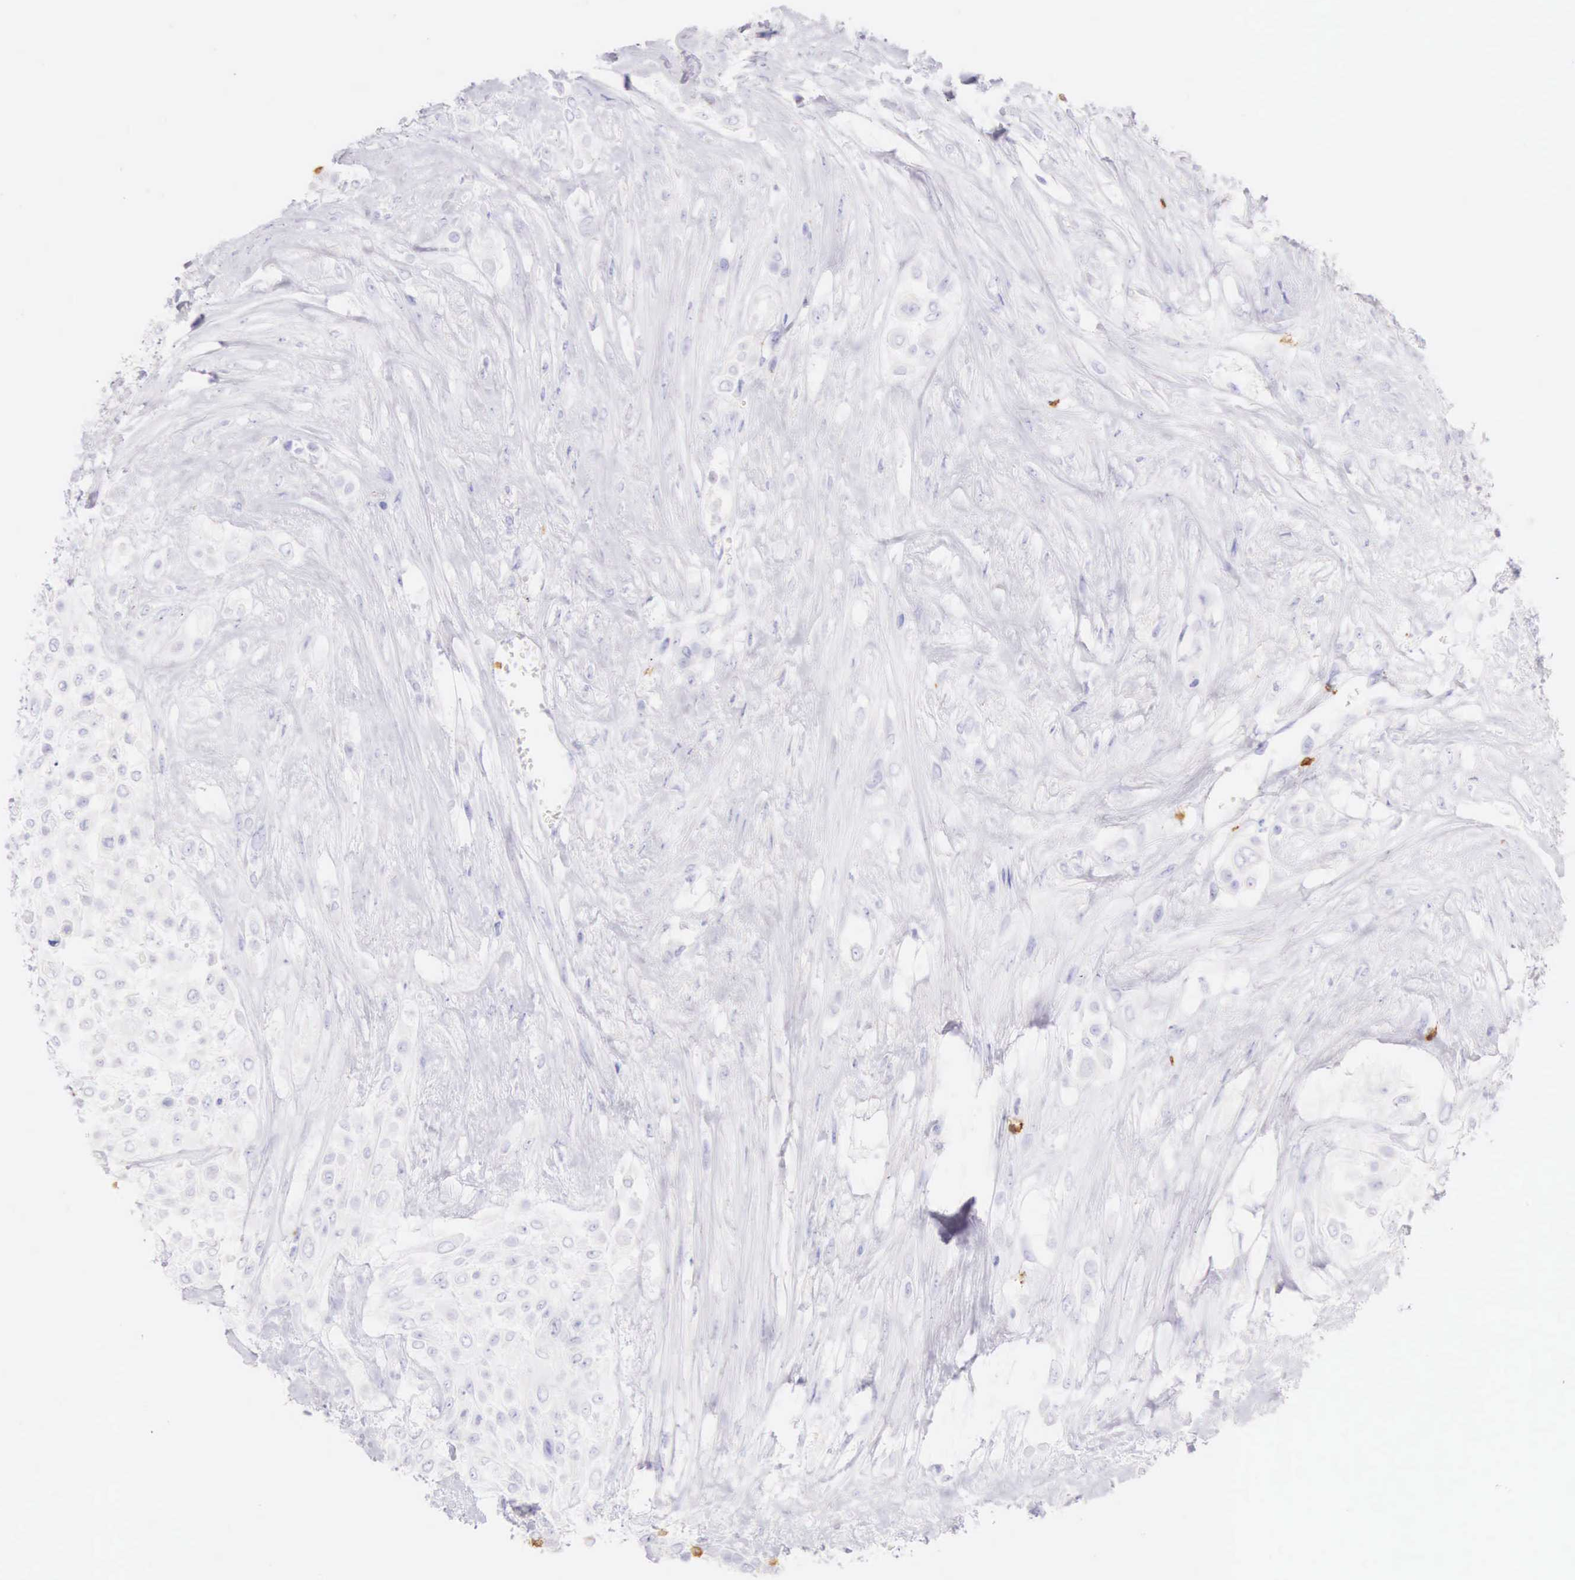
{"staining": {"intensity": "negative", "quantity": "none", "location": "none"}, "tissue": "urothelial cancer", "cell_type": "Tumor cells", "image_type": "cancer", "snomed": [{"axis": "morphology", "description": "Urothelial carcinoma, High grade"}, {"axis": "topography", "description": "Urinary bladder"}], "caption": "Human urothelial carcinoma (high-grade) stained for a protein using immunohistochemistry shows no staining in tumor cells.", "gene": "CD3E", "patient": {"sex": "male", "age": 57}}